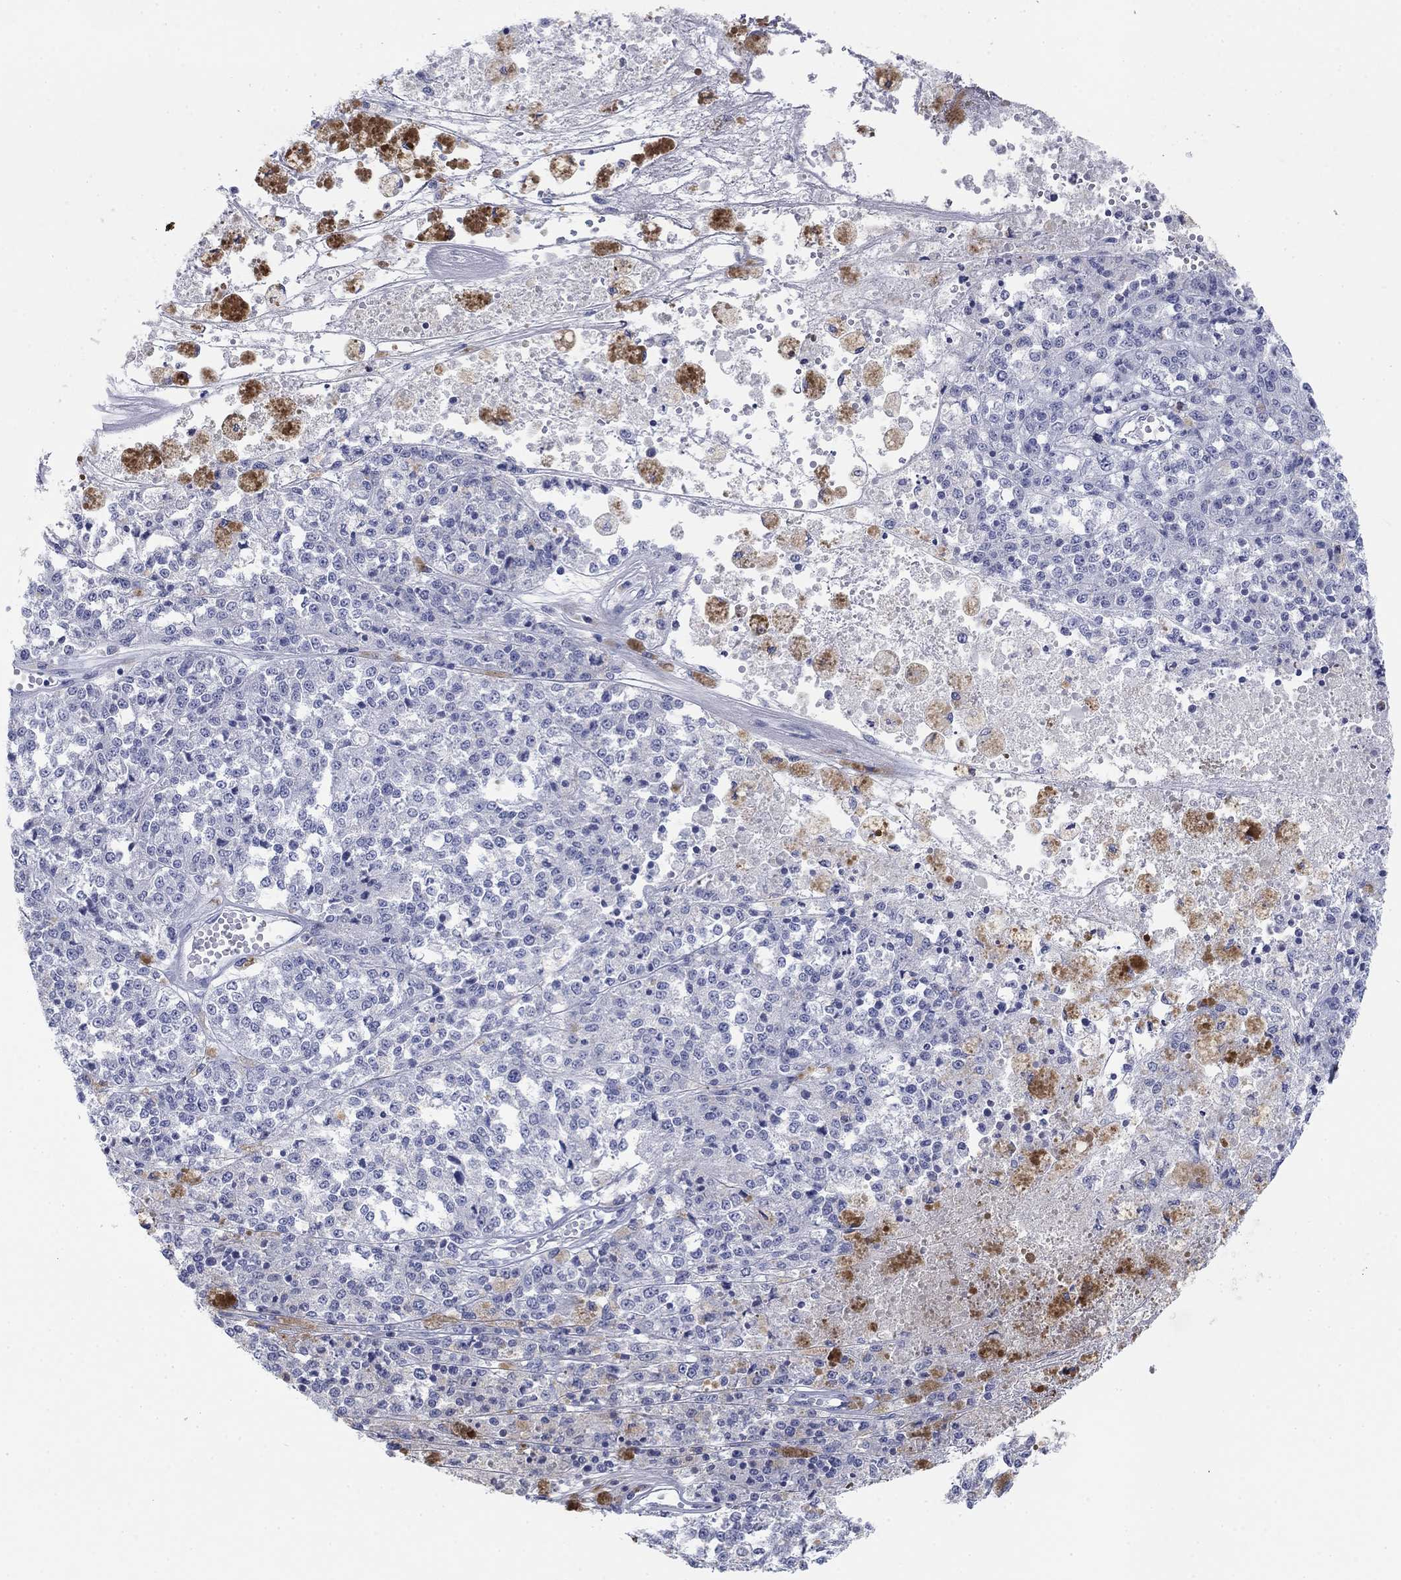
{"staining": {"intensity": "negative", "quantity": "none", "location": "none"}, "tissue": "melanoma", "cell_type": "Tumor cells", "image_type": "cancer", "snomed": [{"axis": "morphology", "description": "Malignant melanoma, Metastatic site"}, {"axis": "topography", "description": "Lymph node"}], "caption": "Immunohistochemistry (IHC) image of neoplastic tissue: melanoma stained with DAB reveals no significant protein positivity in tumor cells.", "gene": "PDYN", "patient": {"sex": "female", "age": 64}}